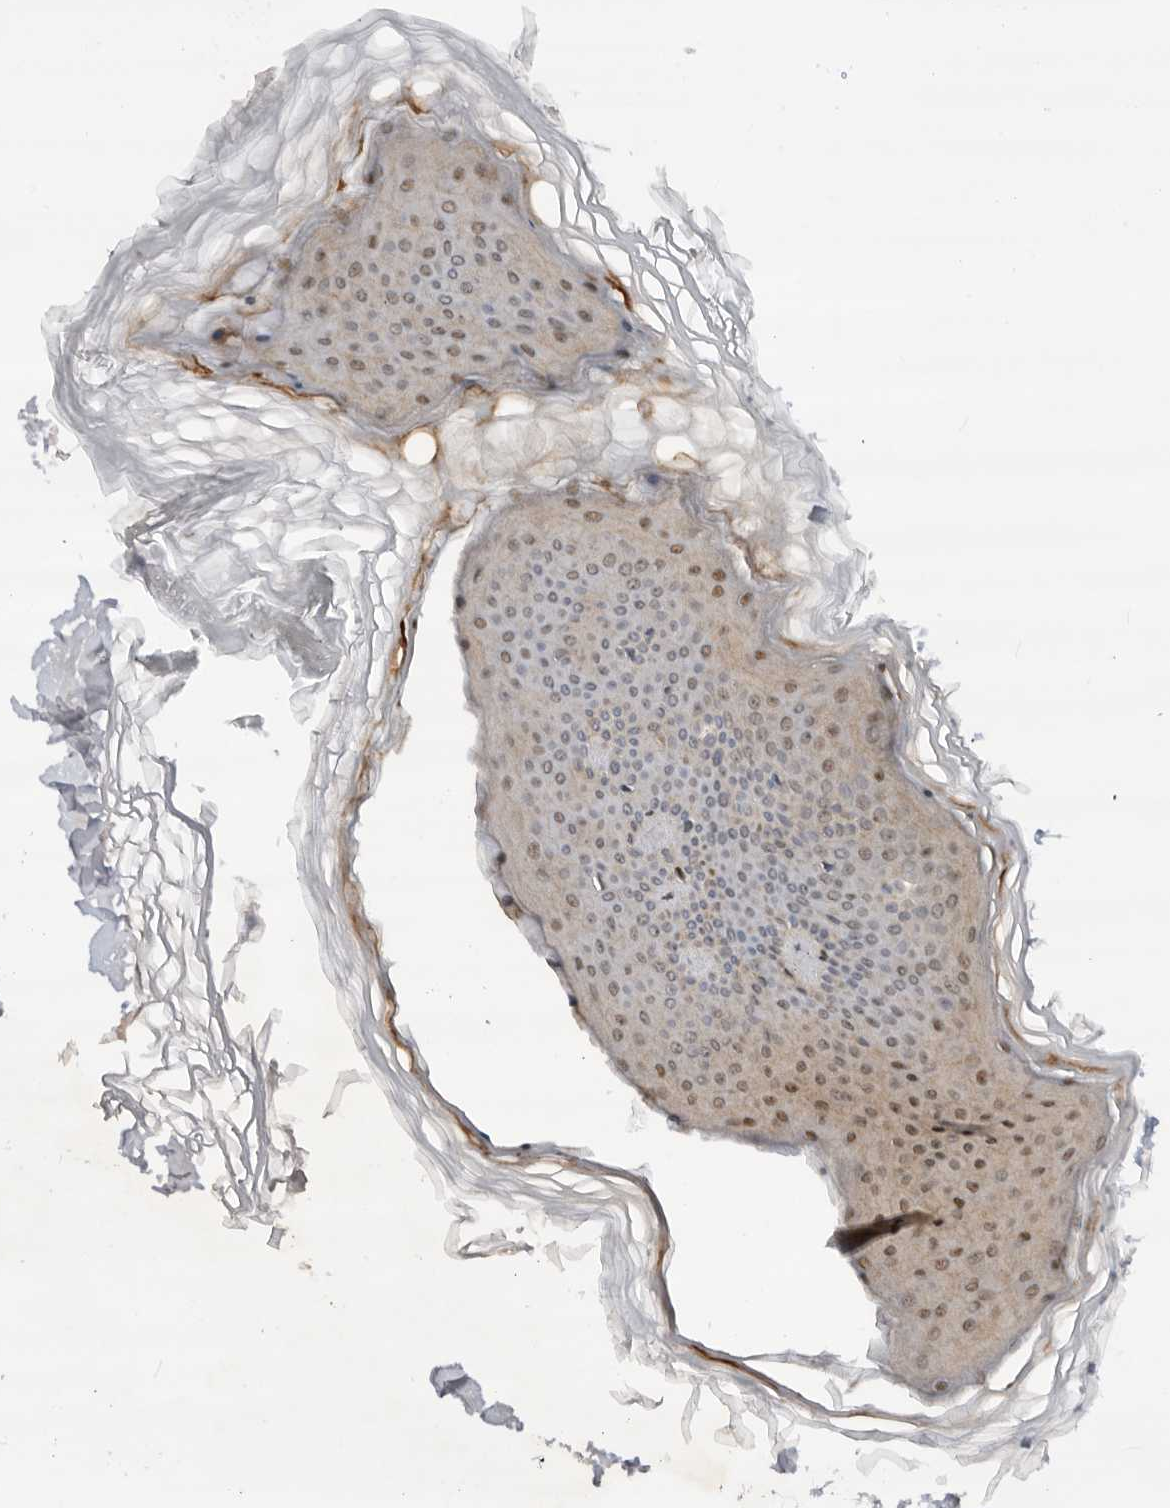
{"staining": {"intensity": "weak", "quantity": ">75%", "location": "cytoplasmic/membranous"}, "tissue": "skin", "cell_type": "Fibroblasts", "image_type": "normal", "snomed": [{"axis": "morphology", "description": "Normal tissue, NOS"}, {"axis": "topography", "description": "Skin"}], "caption": "Fibroblasts show low levels of weak cytoplasmic/membranous staining in about >75% of cells in benign human skin. (IHC, brightfield microscopy, high magnification).", "gene": "DCAF8", "patient": {"sex": "female", "age": 27}}